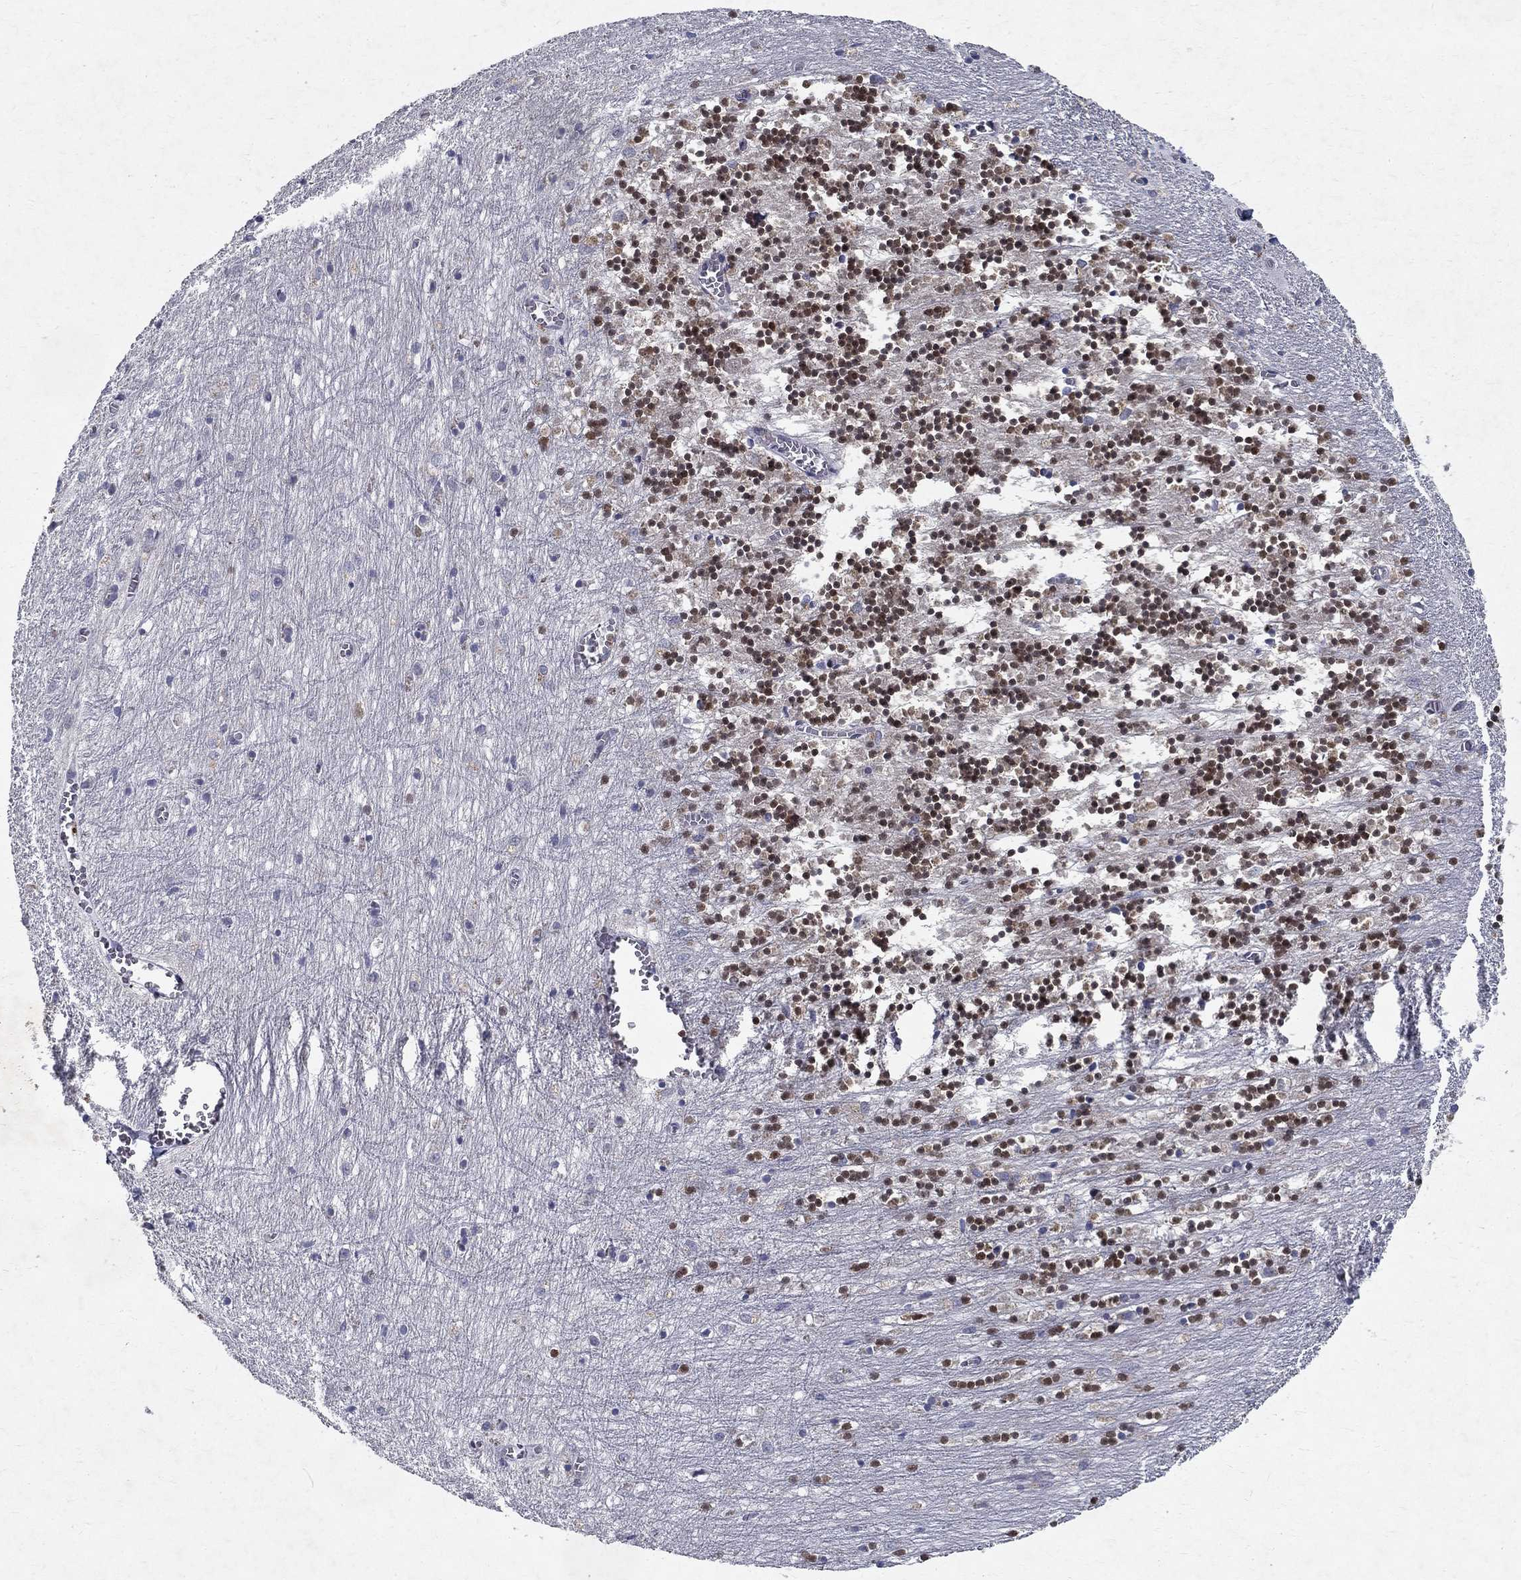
{"staining": {"intensity": "strong", "quantity": "25%-75%", "location": "nuclear"}, "tissue": "cerebellum", "cell_type": "Cells in granular layer", "image_type": "normal", "snomed": [{"axis": "morphology", "description": "Normal tissue, NOS"}, {"axis": "topography", "description": "Cerebellum"}], "caption": "Immunohistochemistry image of unremarkable human cerebellum stained for a protein (brown), which exhibits high levels of strong nuclear positivity in approximately 25%-75% of cells in granular layer.", "gene": "RBFOX1", "patient": {"sex": "female", "age": 64}}